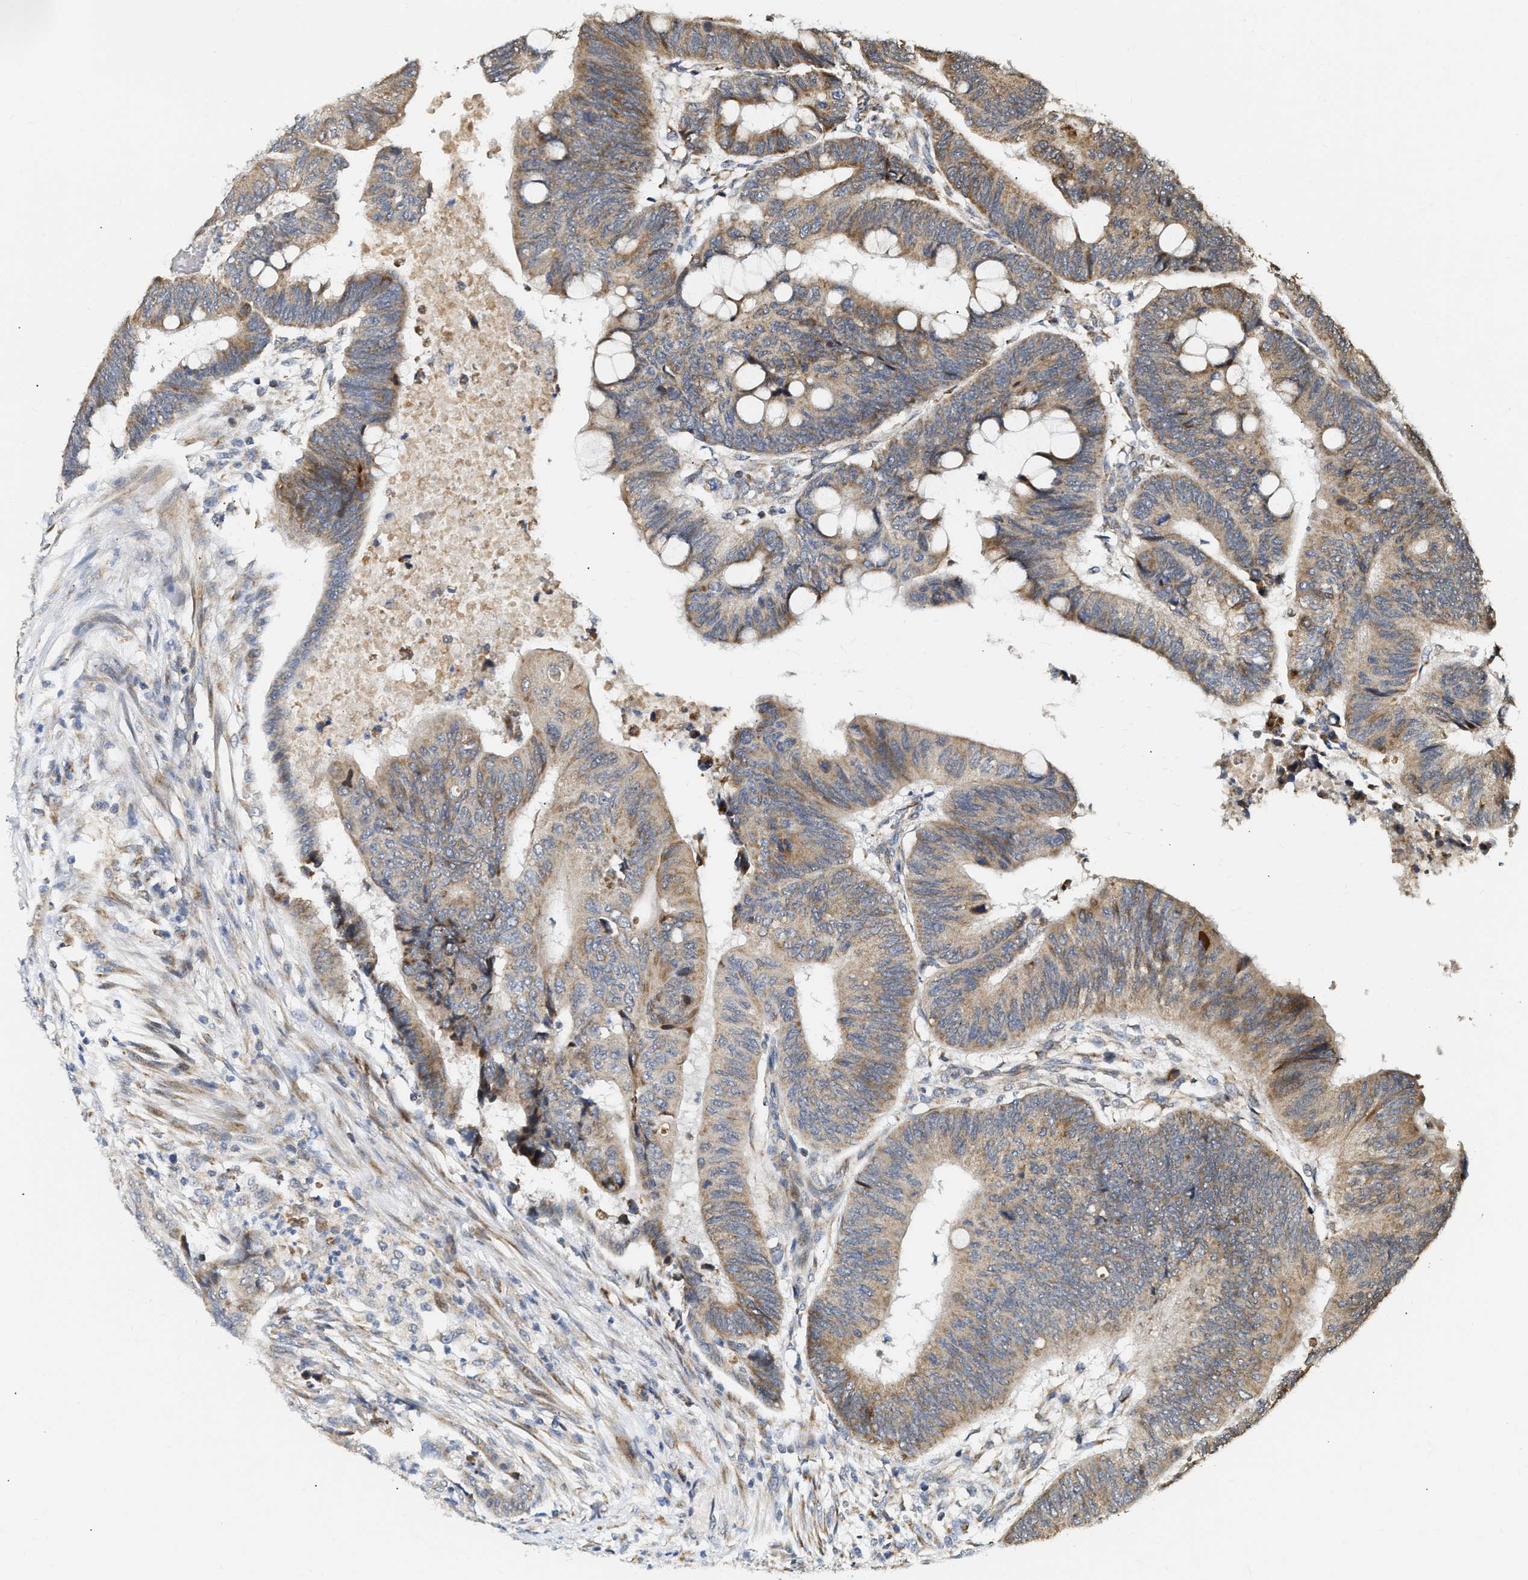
{"staining": {"intensity": "moderate", "quantity": ">75%", "location": "cytoplasmic/membranous"}, "tissue": "colorectal cancer", "cell_type": "Tumor cells", "image_type": "cancer", "snomed": [{"axis": "morphology", "description": "Normal tissue, NOS"}, {"axis": "morphology", "description": "Adenocarcinoma, NOS"}, {"axis": "topography", "description": "Rectum"}, {"axis": "topography", "description": "Peripheral nerve tissue"}], "caption": "Colorectal adenocarcinoma stained with immunohistochemistry (IHC) exhibits moderate cytoplasmic/membranous positivity in approximately >75% of tumor cells.", "gene": "DEPTOR", "patient": {"sex": "male", "age": 92}}